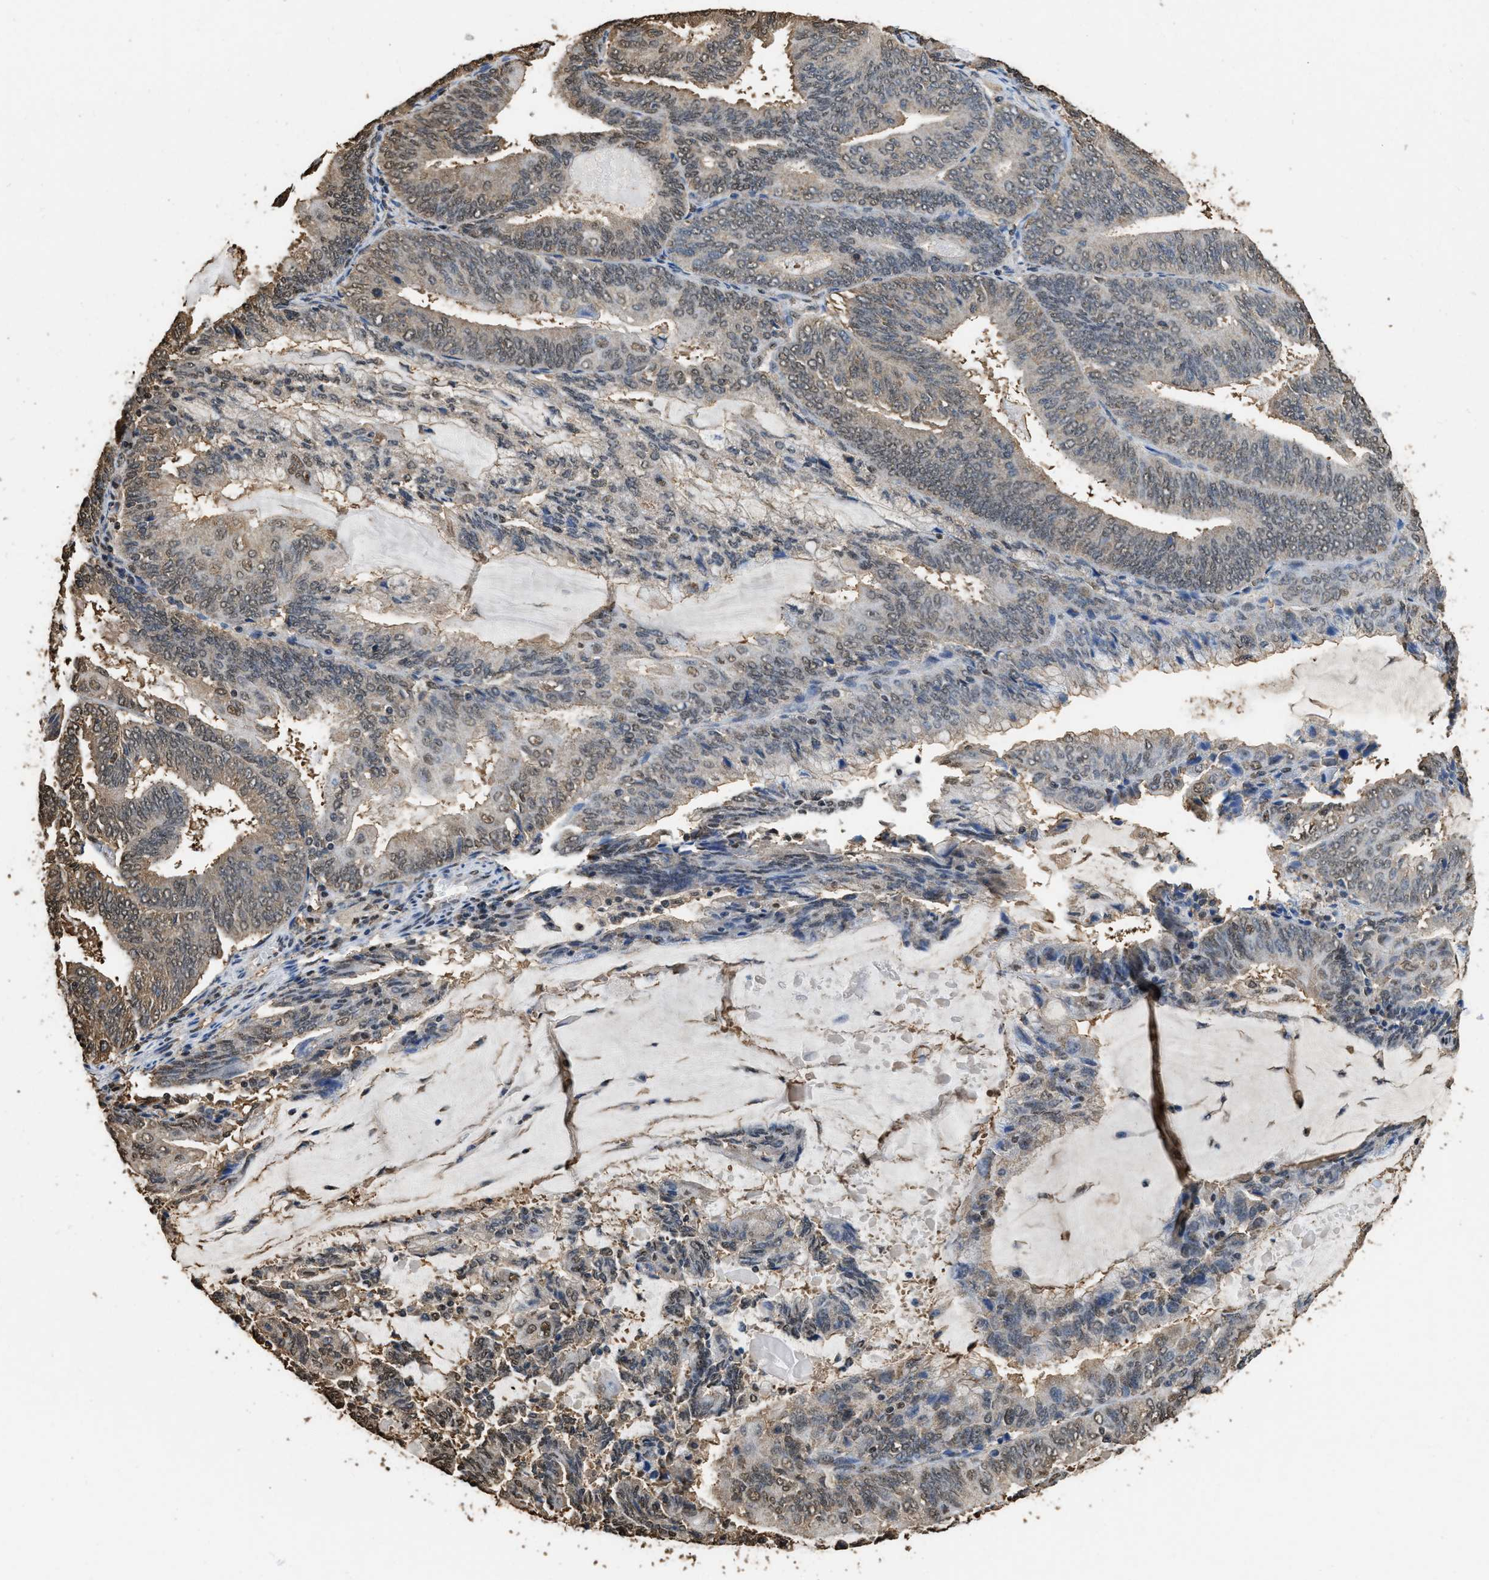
{"staining": {"intensity": "weak", "quantity": "25%-75%", "location": "cytoplasmic/membranous,nuclear"}, "tissue": "endometrial cancer", "cell_type": "Tumor cells", "image_type": "cancer", "snomed": [{"axis": "morphology", "description": "Adenocarcinoma, NOS"}, {"axis": "topography", "description": "Endometrium"}], "caption": "Weak cytoplasmic/membranous and nuclear expression is seen in about 25%-75% of tumor cells in endometrial cancer.", "gene": "GAPDH", "patient": {"sex": "female", "age": 81}}